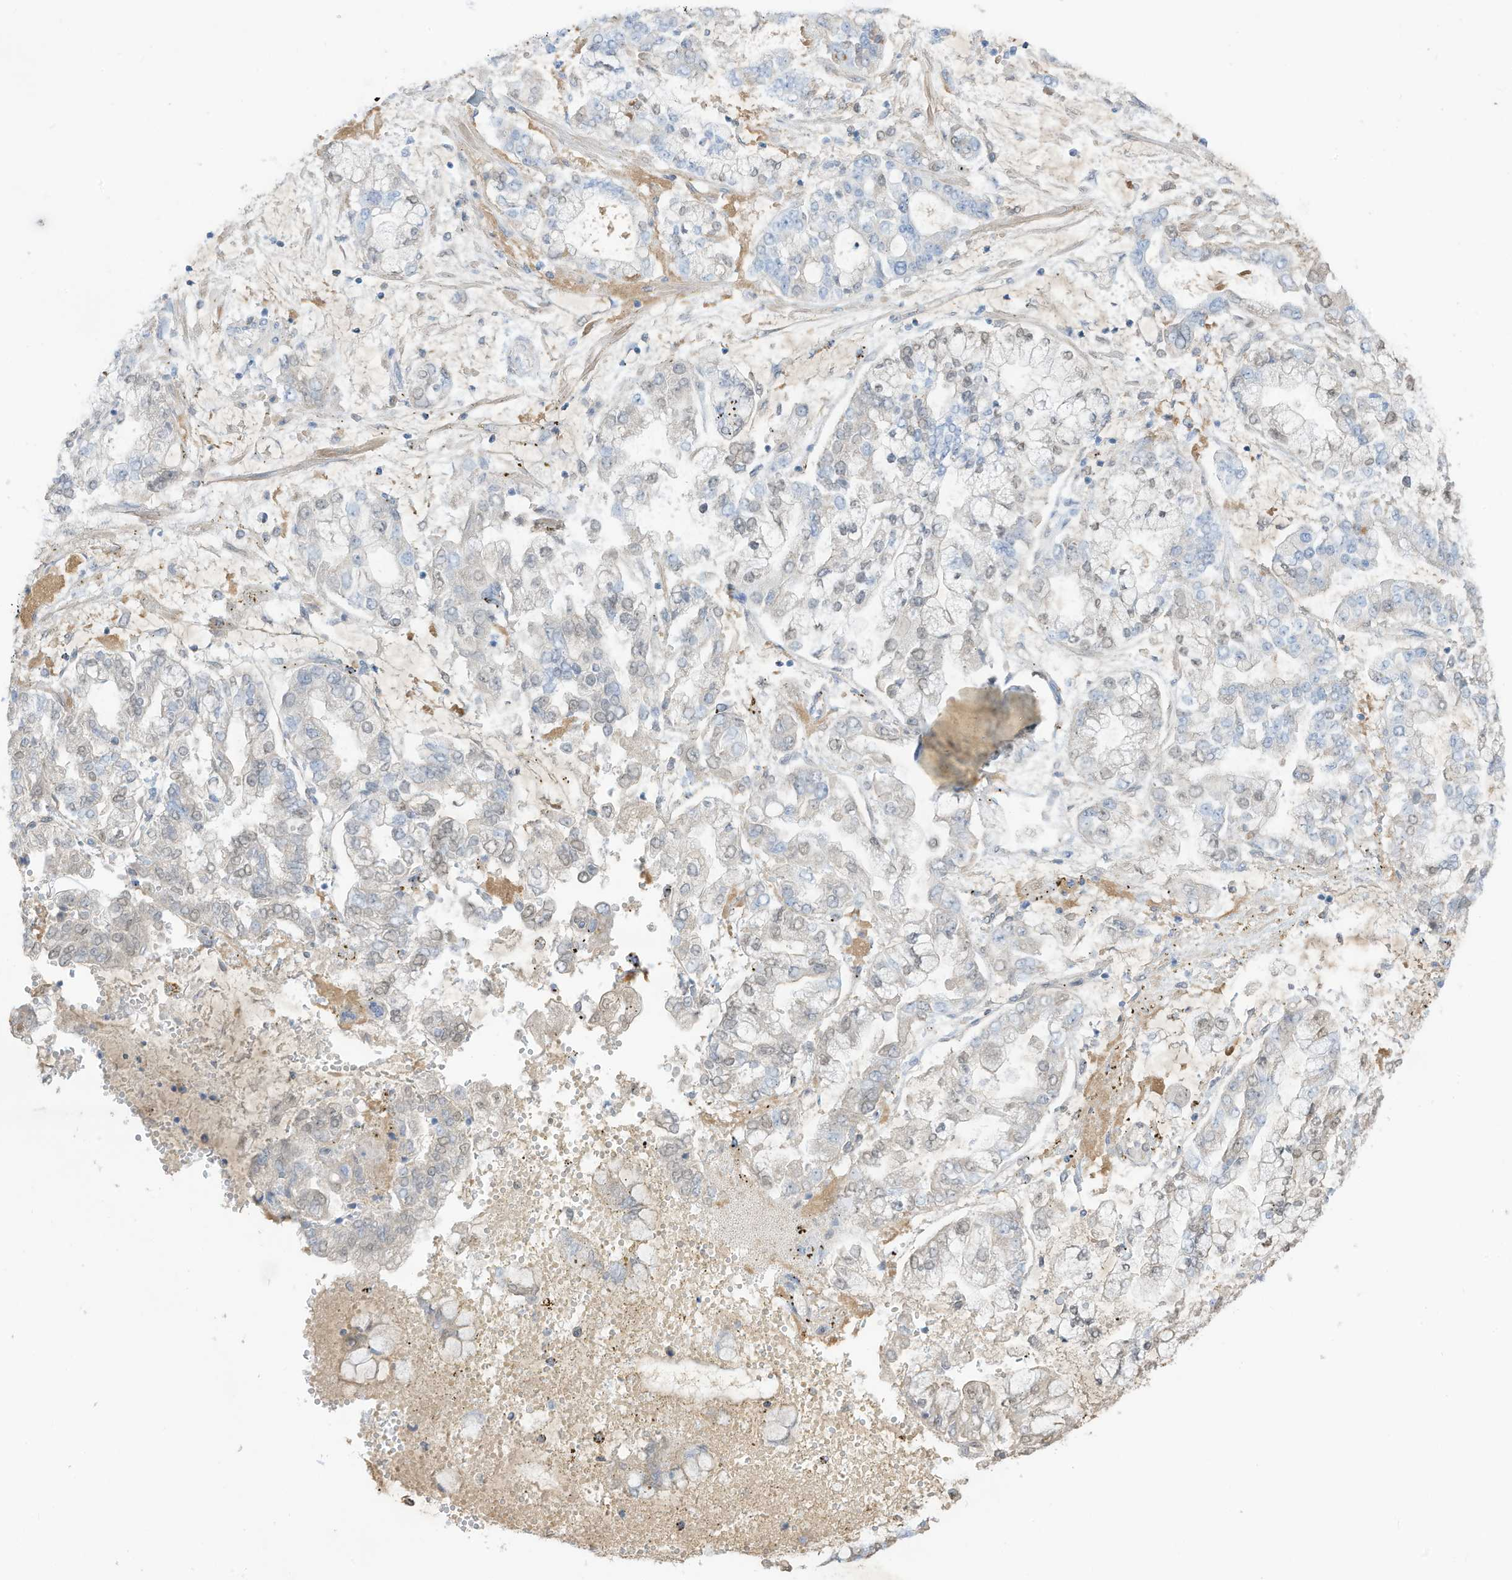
{"staining": {"intensity": "negative", "quantity": "none", "location": "none"}, "tissue": "stomach cancer", "cell_type": "Tumor cells", "image_type": "cancer", "snomed": [{"axis": "morphology", "description": "Normal tissue, NOS"}, {"axis": "morphology", "description": "Adenocarcinoma, NOS"}, {"axis": "topography", "description": "Stomach, upper"}, {"axis": "topography", "description": "Stomach"}], "caption": "There is no significant expression in tumor cells of adenocarcinoma (stomach). (Stains: DAB (3,3'-diaminobenzidine) IHC with hematoxylin counter stain, Microscopy: brightfield microscopy at high magnification).", "gene": "HSD17B13", "patient": {"sex": "male", "age": 76}}